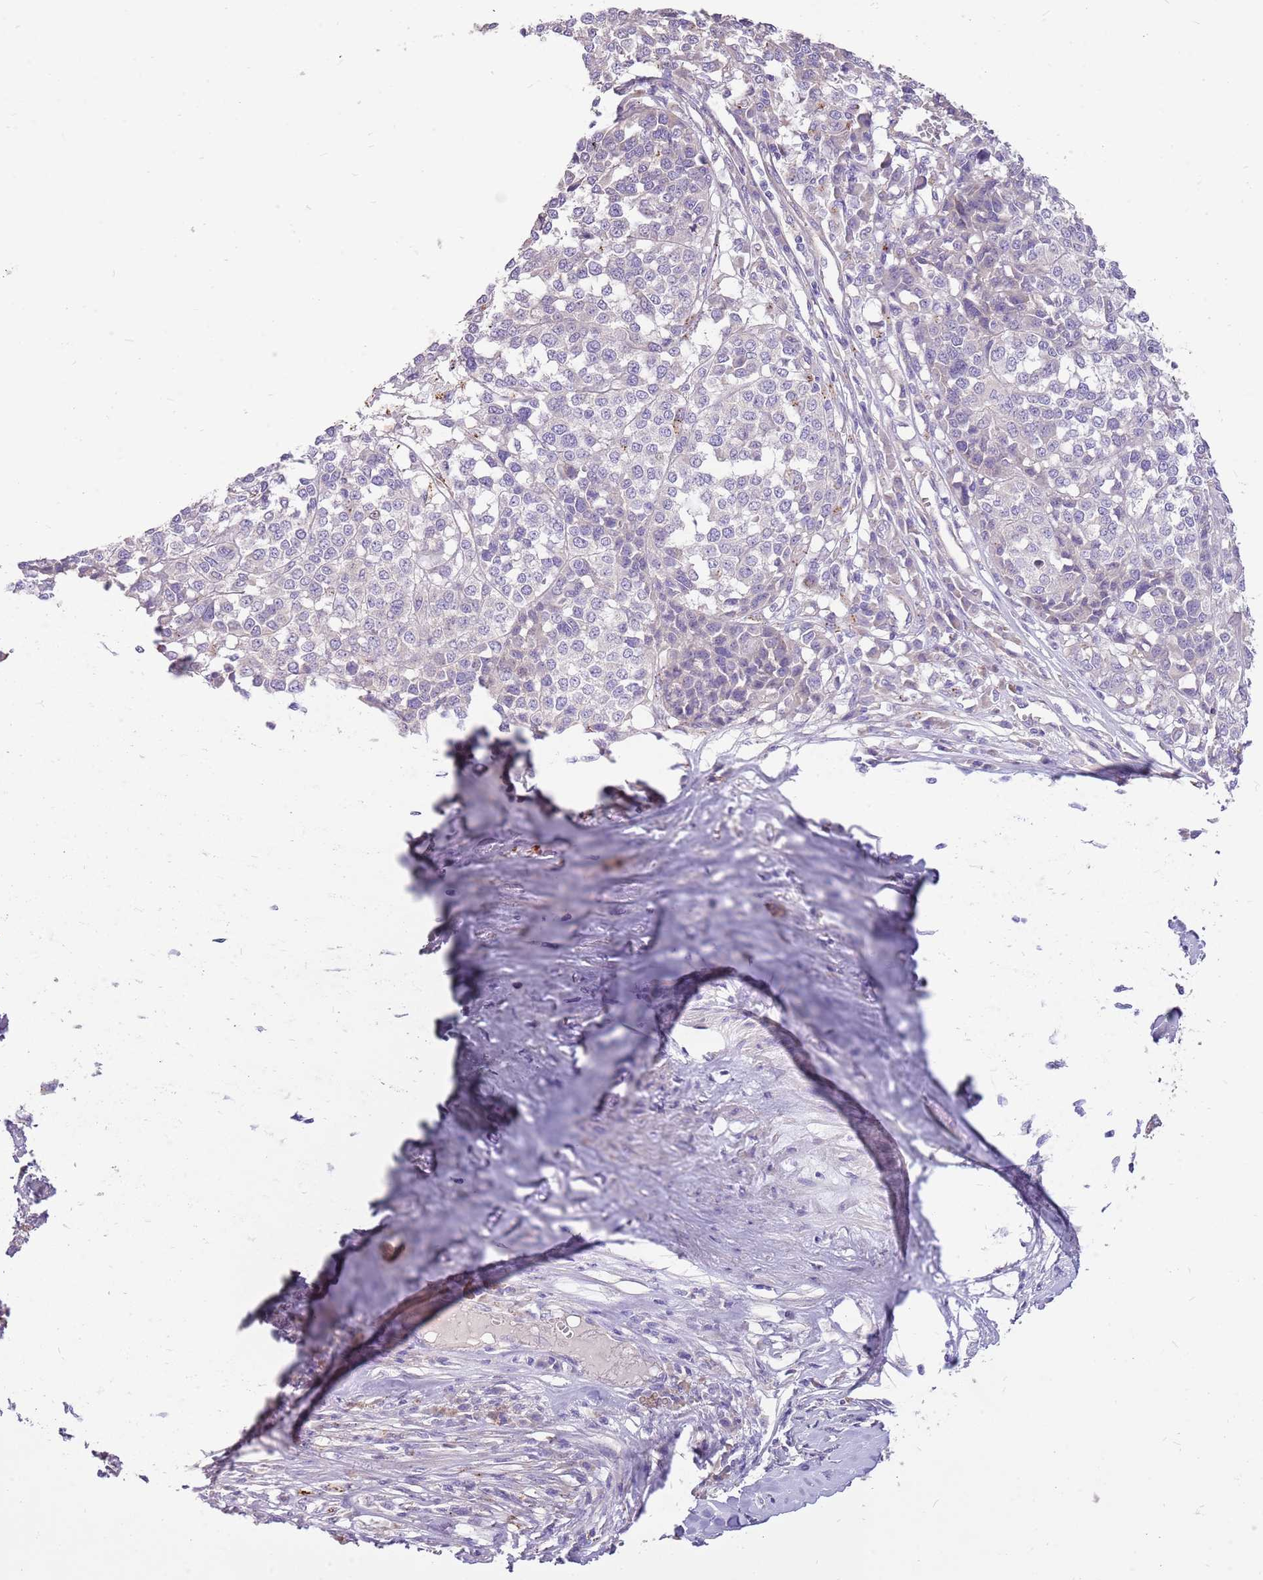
{"staining": {"intensity": "negative", "quantity": "none", "location": "none"}, "tissue": "melanoma", "cell_type": "Tumor cells", "image_type": "cancer", "snomed": [{"axis": "morphology", "description": "Malignant melanoma, Metastatic site"}, {"axis": "topography", "description": "Lymph node"}], "caption": "Photomicrograph shows no protein staining in tumor cells of melanoma tissue.", "gene": "NTN4", "patient": {"sex": "male", "age": 44}}